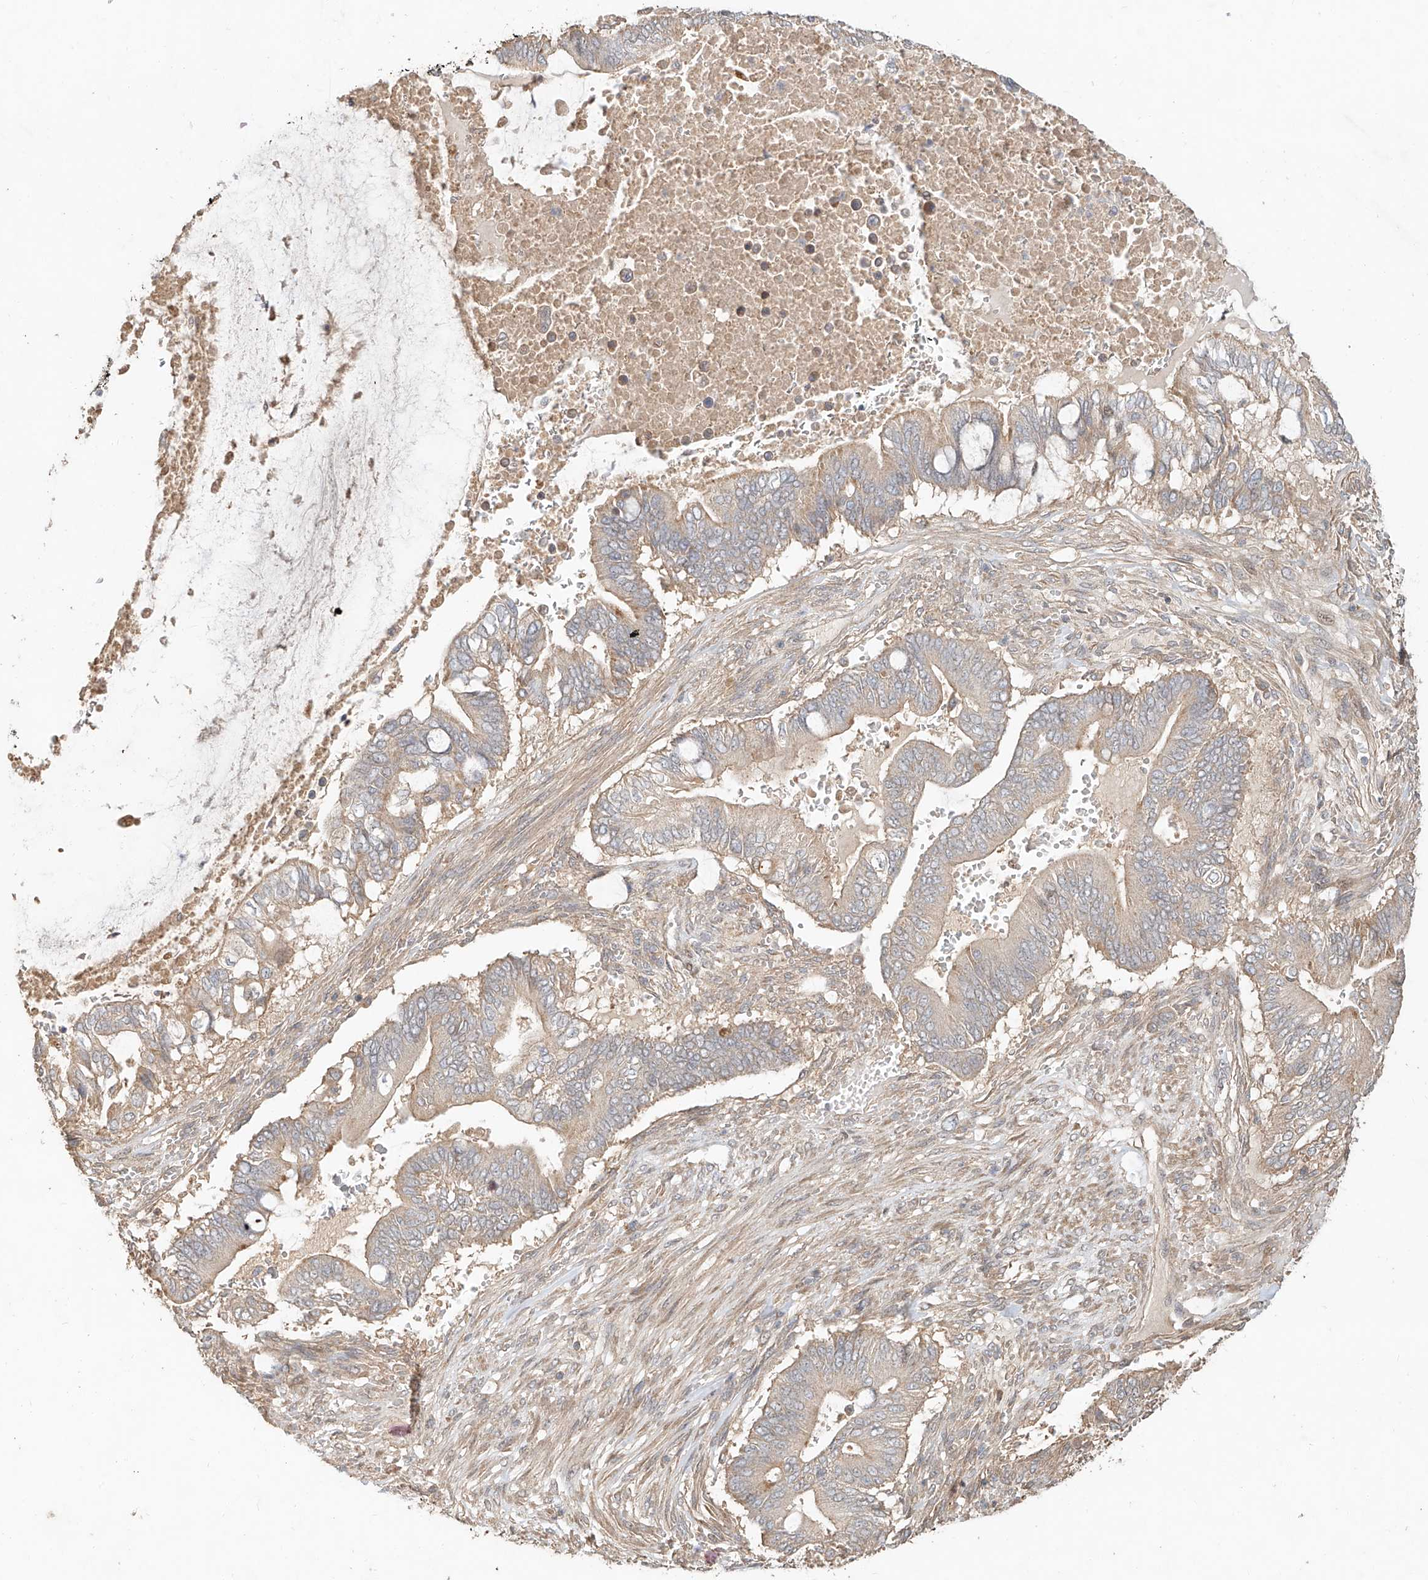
{"staining": {"intensity": "weak", "quantity": "25%-75%", "location": "cytoplasmic/membranous"}, "tissue": "pancreatic cancer", "cell_type": "Tumor cells", "image_type": "cancer", "snomed": [{"axis": "morphology", "description": "Adenocarcinoma, NOS"}, {"axis": "topography", "description": "Pancreas"}], "caption": "Pancreatic cancer was stained to show a protein in brown. There is low levels of weak cytoplasmic/membranous expression in approximately 25%-75% of tumor cells.", "gene": "TMEM61", "patient": {"sex": "male", "age": 68}}